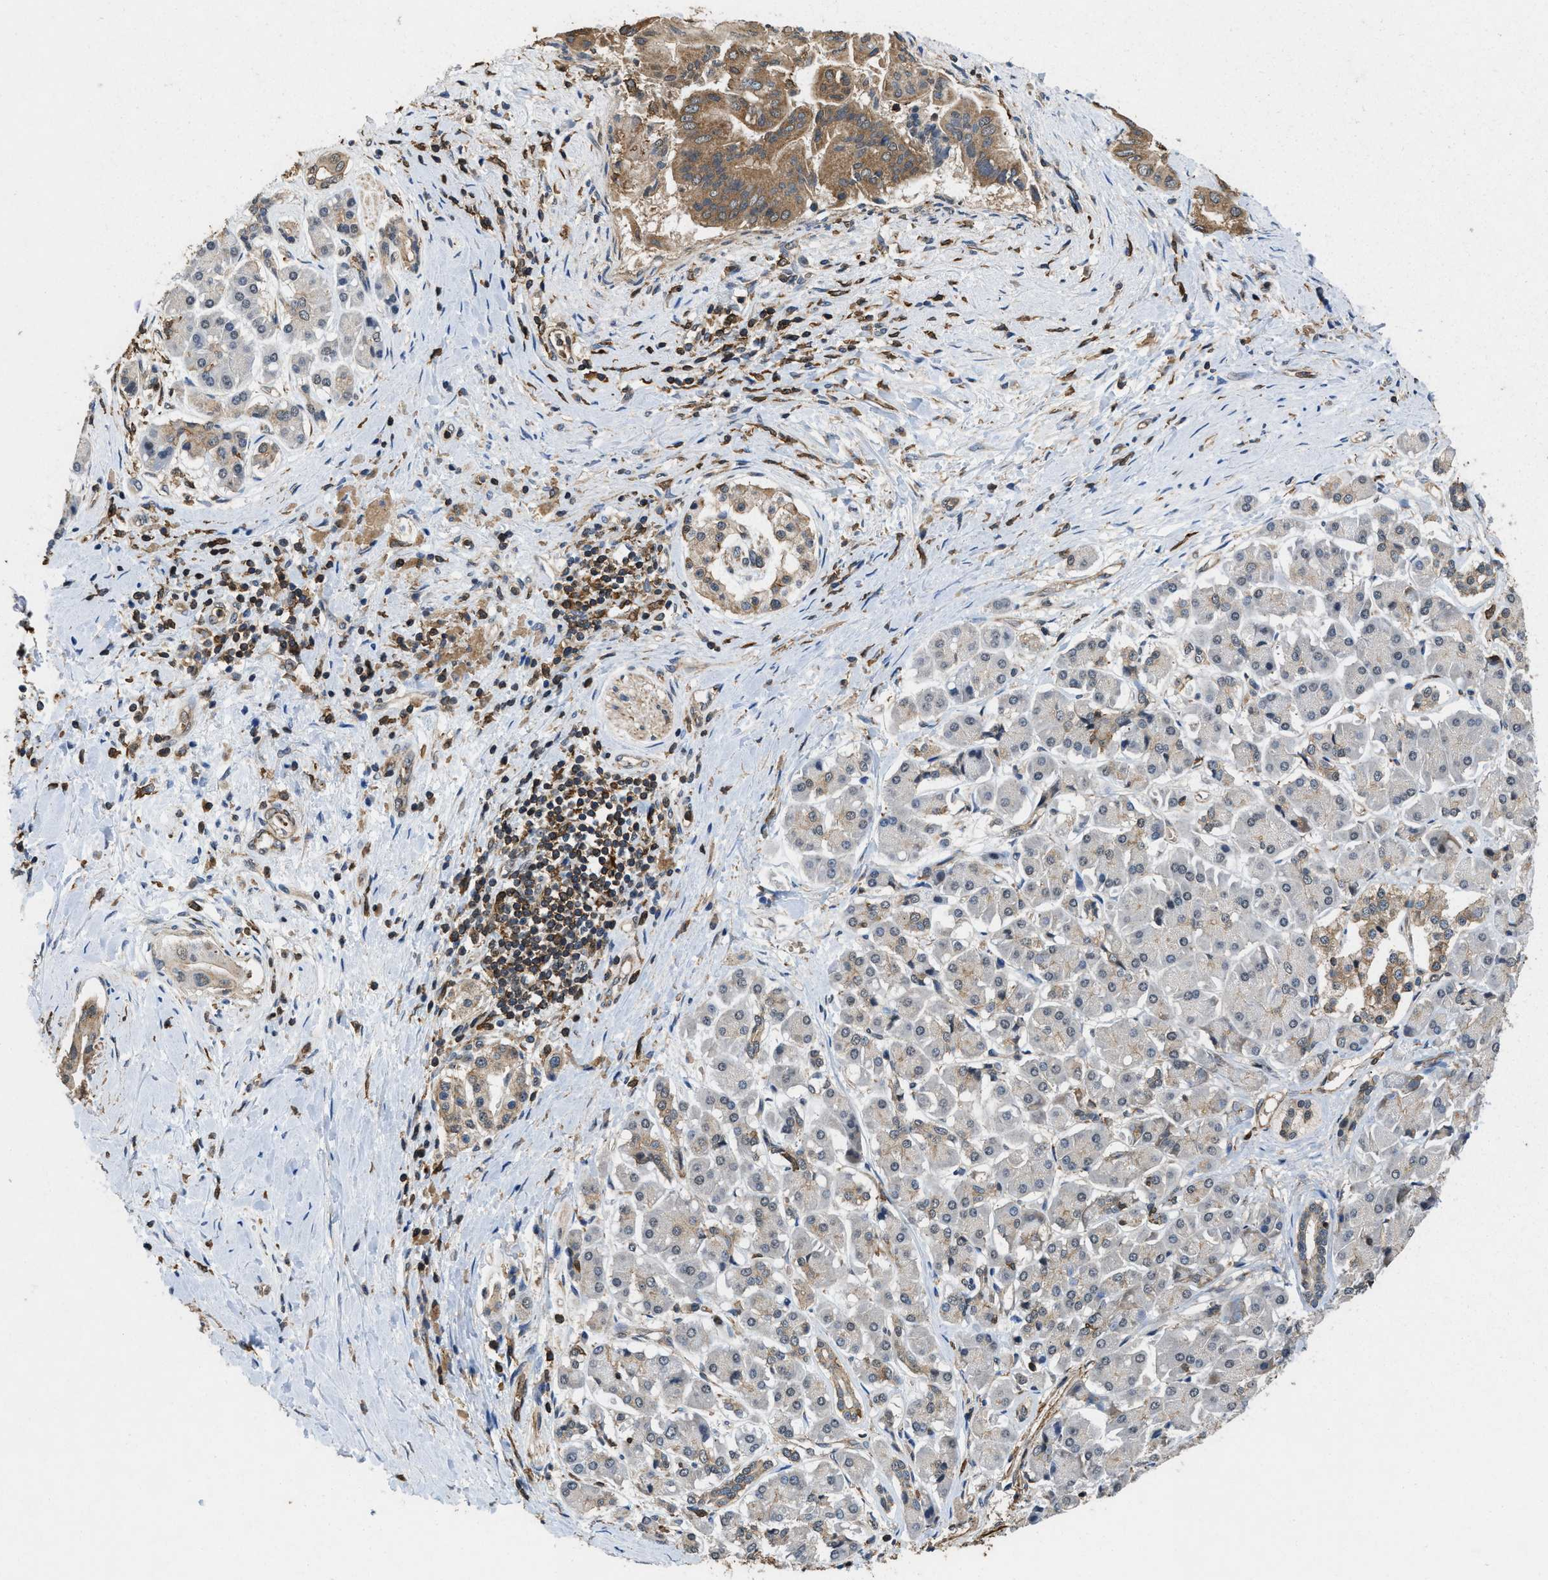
{"staining": {"intensity": "moderate", "quantity": ">75%", "location": "cytoplasmic/membranous"}, "tissue": "pancreatic cancer", "cell_type": "Tumor cells", "image_type": "cancer", "snomed": [{"axis": "morphology", "description": "Adenocarcinoma, NOS"}, {"axis": "topography", "description": "Pancreas"}], "caption": "Immunohistochemical staining of adenocarcinoma (pancreatic) exhibits medium levels of moderate cytoplasmic/membranous protein staining in approximately >75% of tumor cells. Nuclei are stained in blue.", "gene": "LINGO2", "patient": {"sex": "male", "age": 55}}